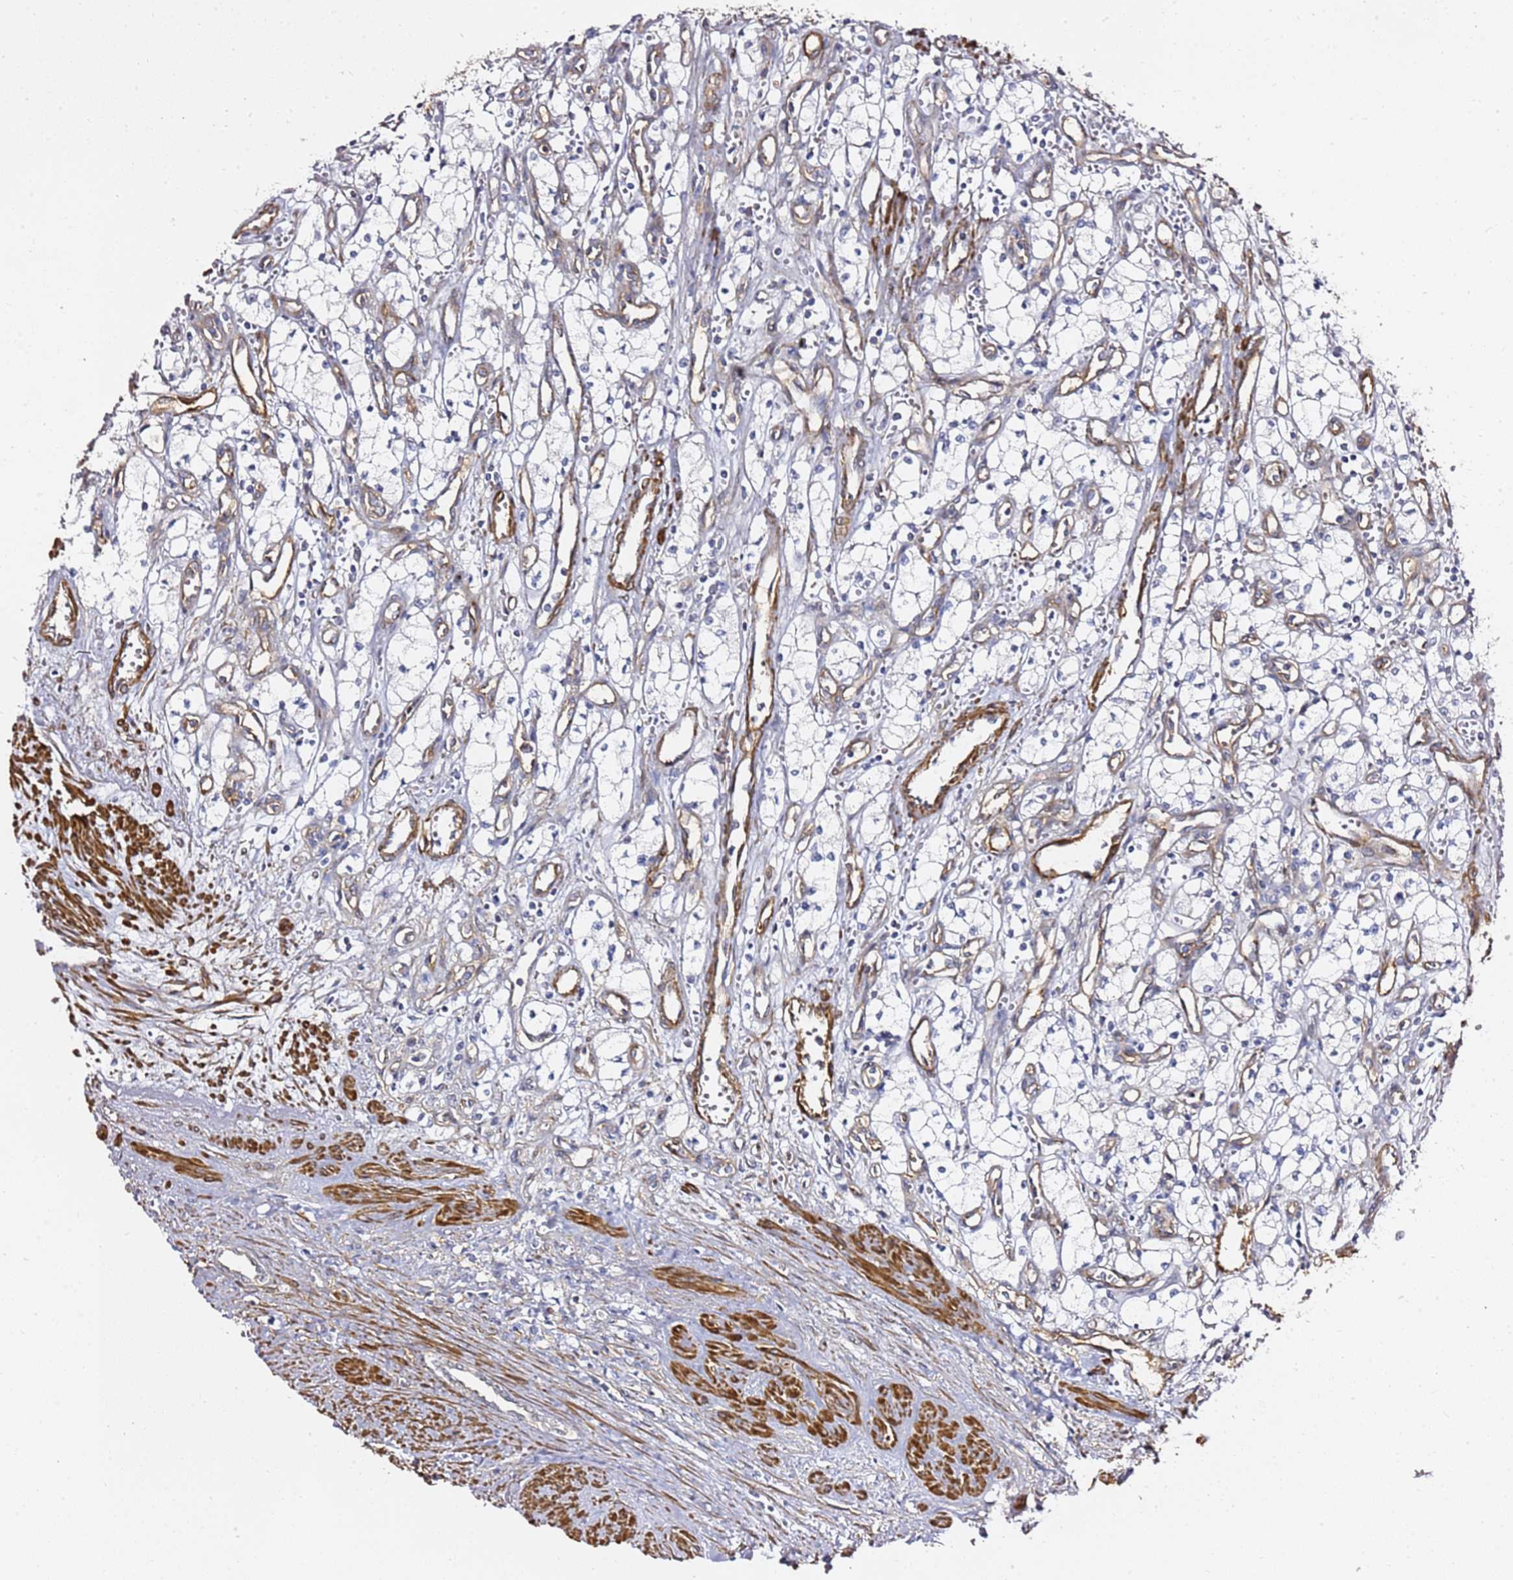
{"staining": {"intensity": "negative", "quantity": "none", "location": "none"}, "tissue": "renal cancer", "cell_type": "Tumor cells", "image_type": "cancer", "snomed": [{"axis": "morphology", "description": "Adenocarcinoma, NOS"}, {"axis": "topography", "description": "Kidney"}], "caption": "This is an immunohistochemistry micrograph of human renal adenocarcinoma. There is no staining in tumor cells.", "gene": "EPS8L1", "patient": {"sex": "male", "age": 59}}